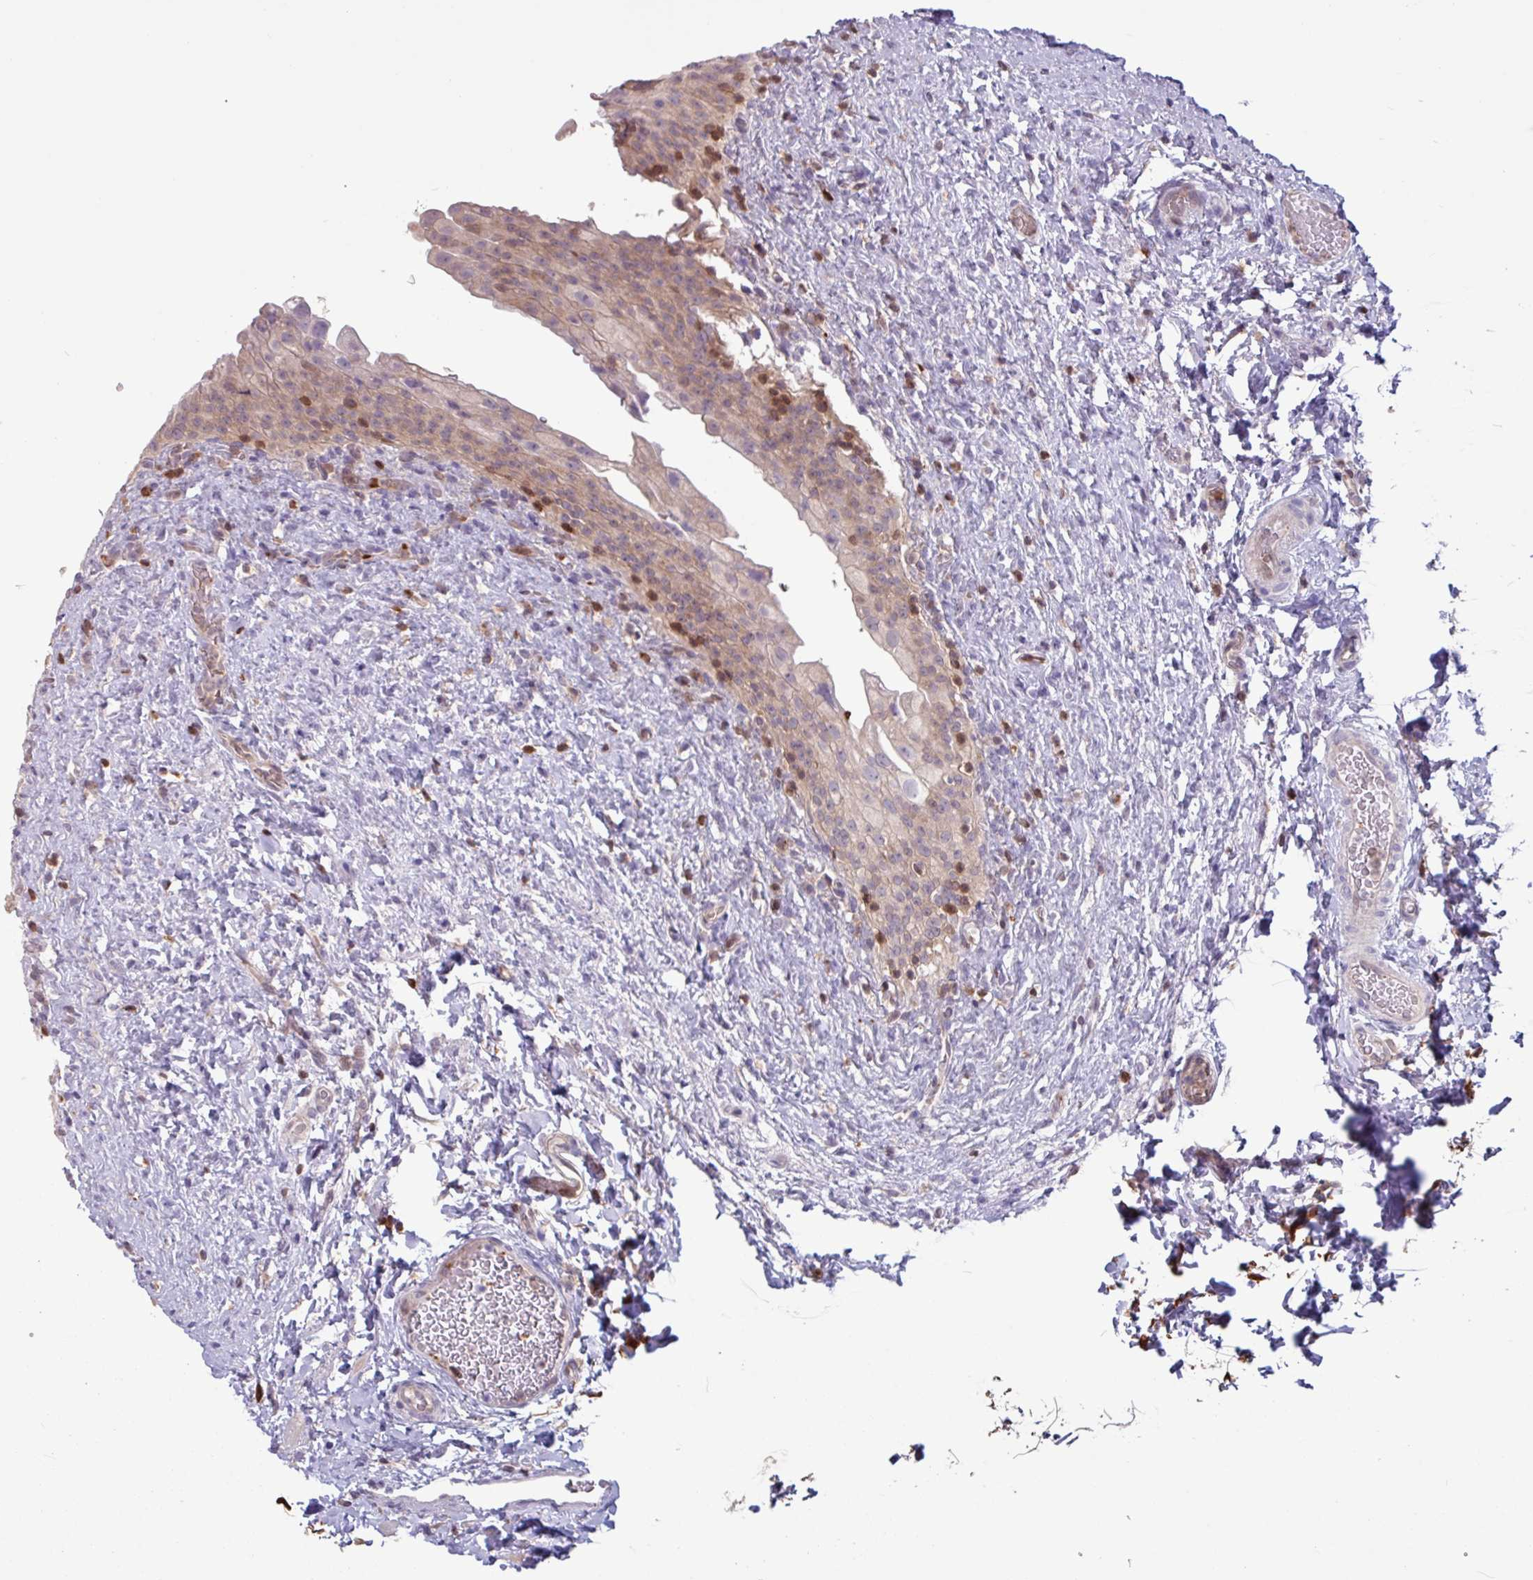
{"staining": {"intensity": "weak", "quantity": "25%-75%", "location": "cytoplasmic/membranous,nuclear"}, "tissue": "urinary bladder", "cell_type": "Urothelial cells", "image_type": "normal", "snomed": [{"axis": "morphology", "description": "Normal tissue, NOS"}, {"axis": "topography", "description": "Urinary bladder"}], "caption": "Approximately 25%-75% of urothelial cells in normal urinary bladder demonstrate weak cytoplasmic/membranous,nuclear protein staining as visualized by brown immunohistochemical staining.", "gene": "SEC61G", "patient": {"sex": "female", "age": 27}}